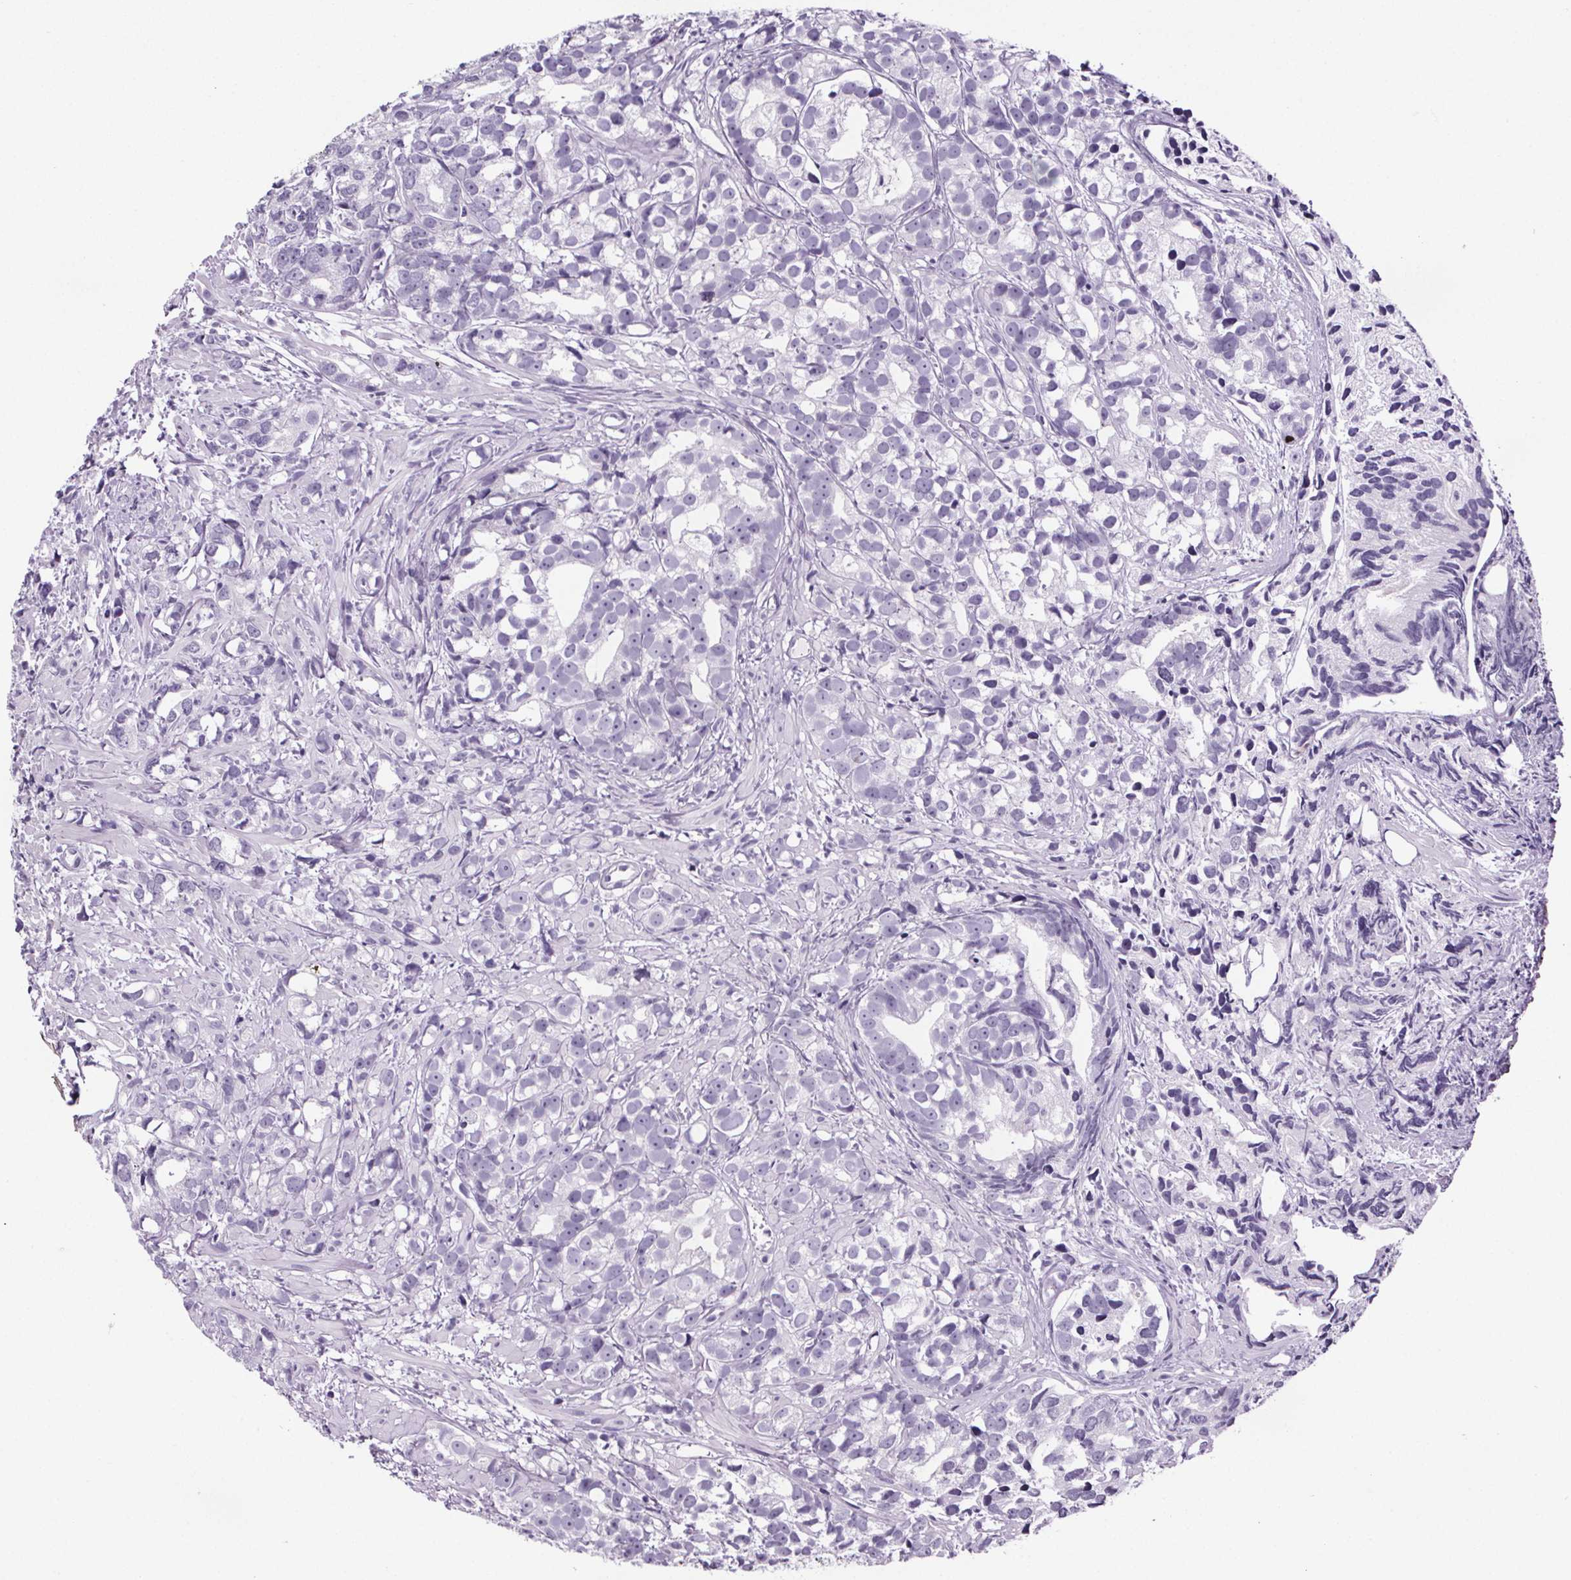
{"staining": {"intensity": "negative", "quantity": "none", "location": "none"}, "tissue": "prostate cancer", "cell_type": "Tumor cells", "image_type": "cancer", "snomed": [{"axis": "morphology", "description": "Adenocarcinoma, High grade"}, {"axis": "topography", "description": "Prostate"}], "caption": "Tumor cells are negative for brown protein staining in high-grade adenocarcinoma (prostate).", "gene": "CUBN", "patient": {"sex": "male", "age": 79}}